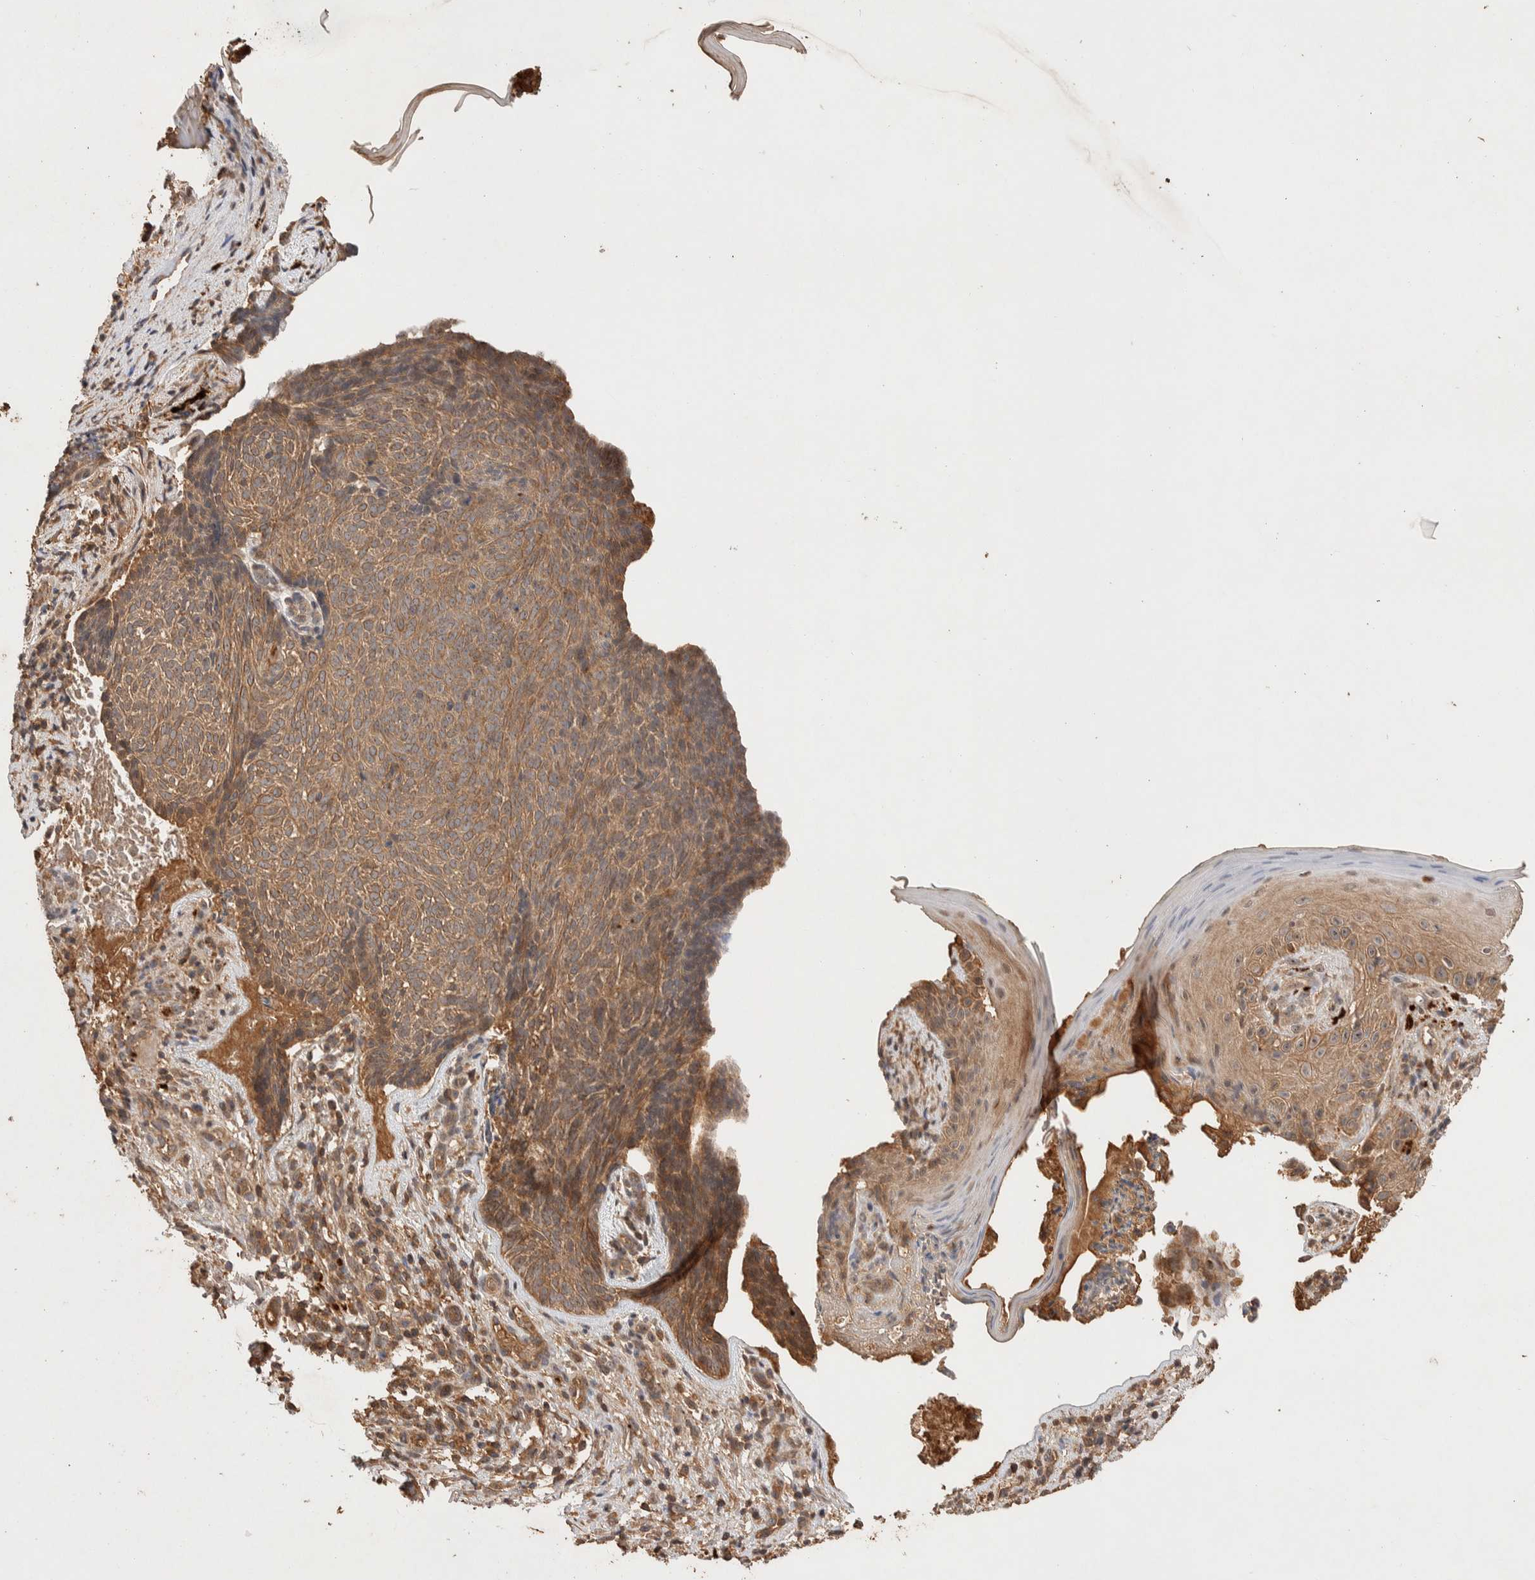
{"staining": {"intensity": "moderate", "quantity": ">75%", "location": "cytoplasmic/membranous"}, "tissue": "skin cancer", "cell_type": "Tumor cells", "image_type": "cancer", "snomed": [{"axis": "morphology", "description": "Basal cell carcinoma"}, {"axis": "topography", "description": "Skin"}], "caption": "IHC of skin cancer (basal cell carcinoma) shows medium levels of moderate cytoplasmic/membranous positivity in about >75% of tumor cells.", "gene": "NSMAF", "patient": {"sex": "male", "age": 61}}